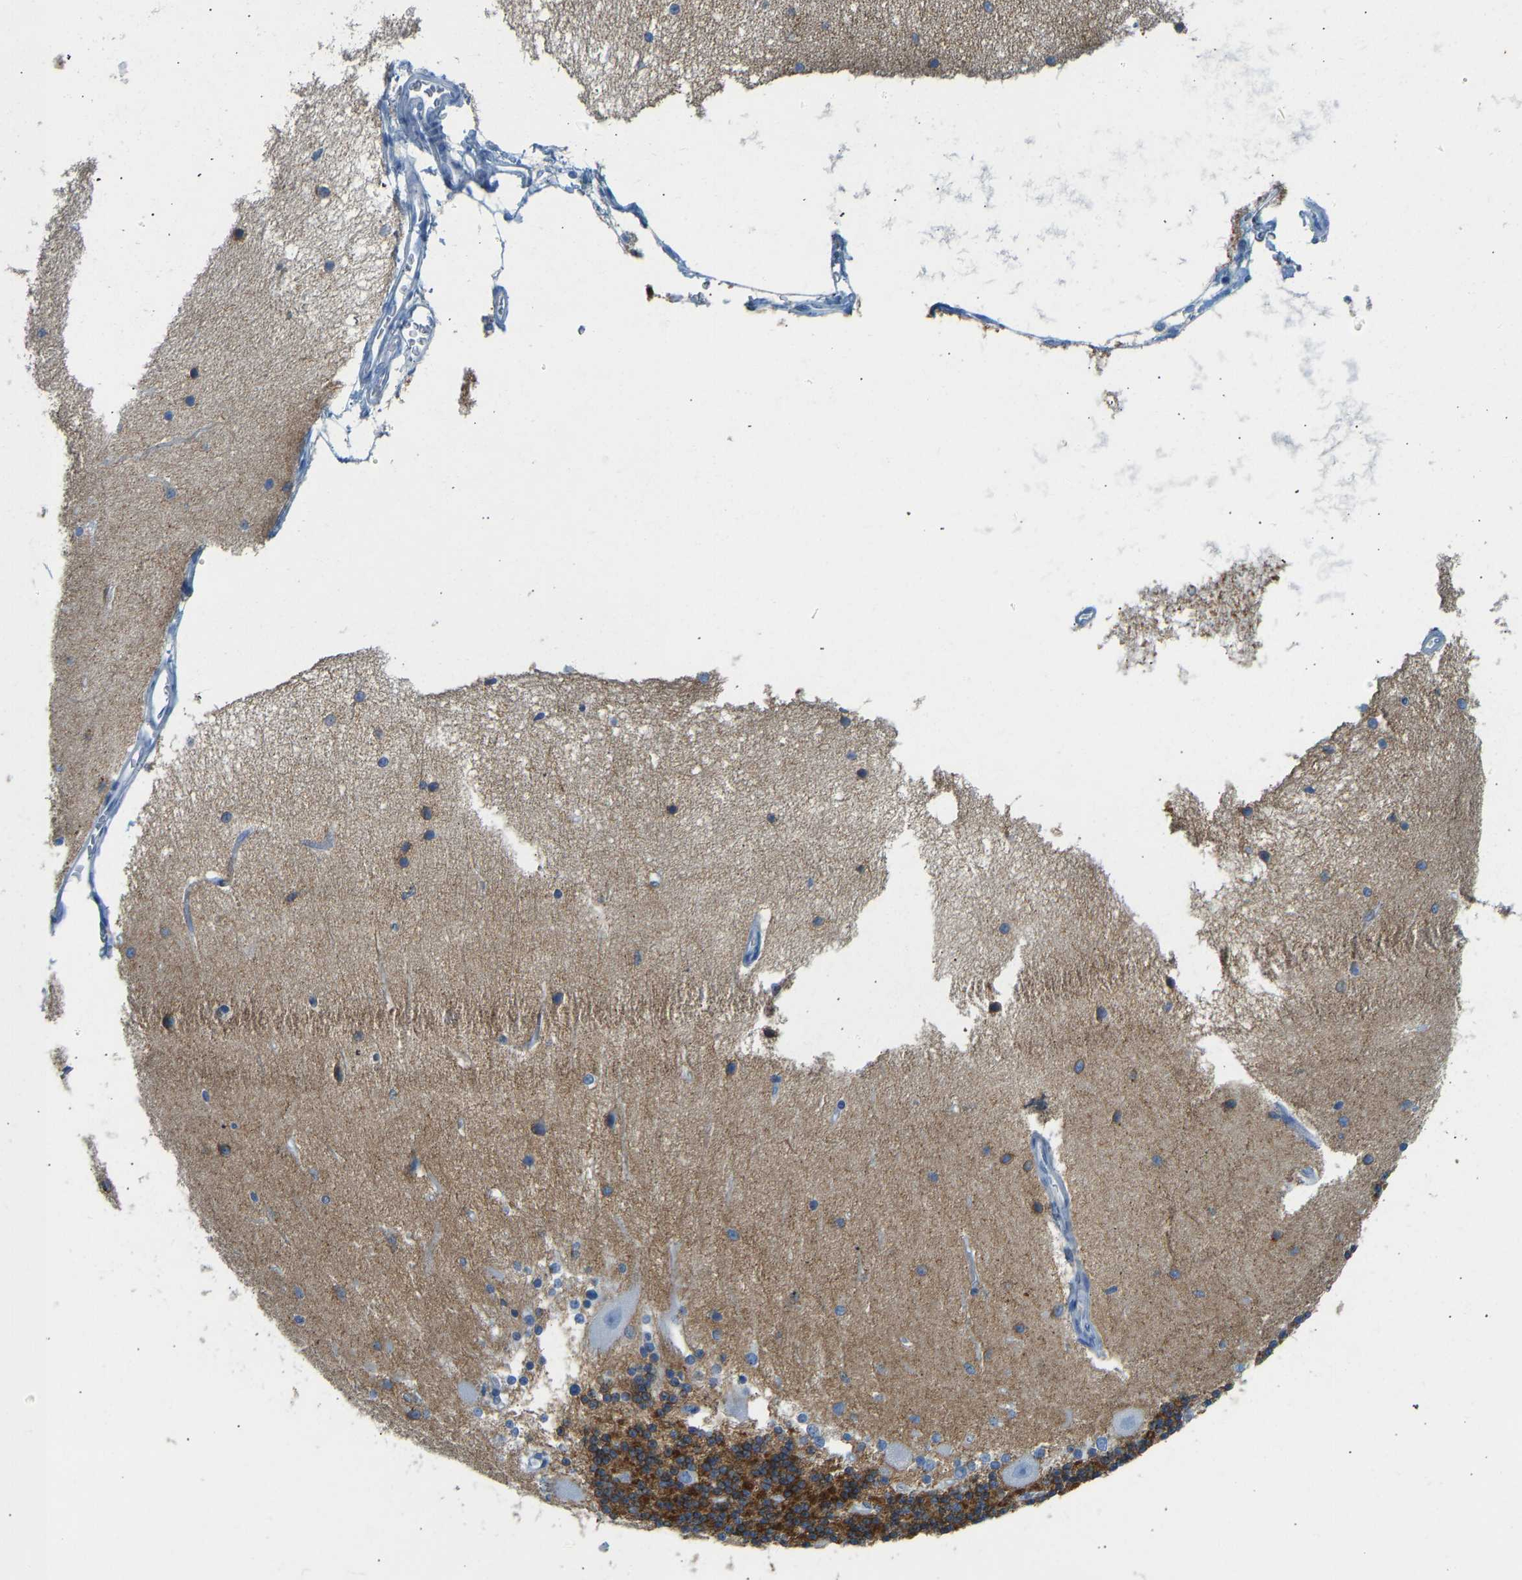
{"staining": {"intensity": "strong", "quantity": ">75%", "location": "cytoplasmic/membranous"}, "tissue": "cerebellum", "cell_type": "Cells in granular layer", "image_type": "normal", "snomed": [{"axis": "morphology", "description": "Normal tissue, NOS"}, {"axis": "topography", "description": "Cerebellum"}], "caption": "Normal cerebellum shows strong cytoplasmic/membranous staining in about >75% of cells in granular layer The staining was performed using DAB, with brown indicating positive protein expression. Nuclei are stained blue with hematoxylin..", "gene": "ATP1A1", "patient": {"sex": "female", "age": 54}}